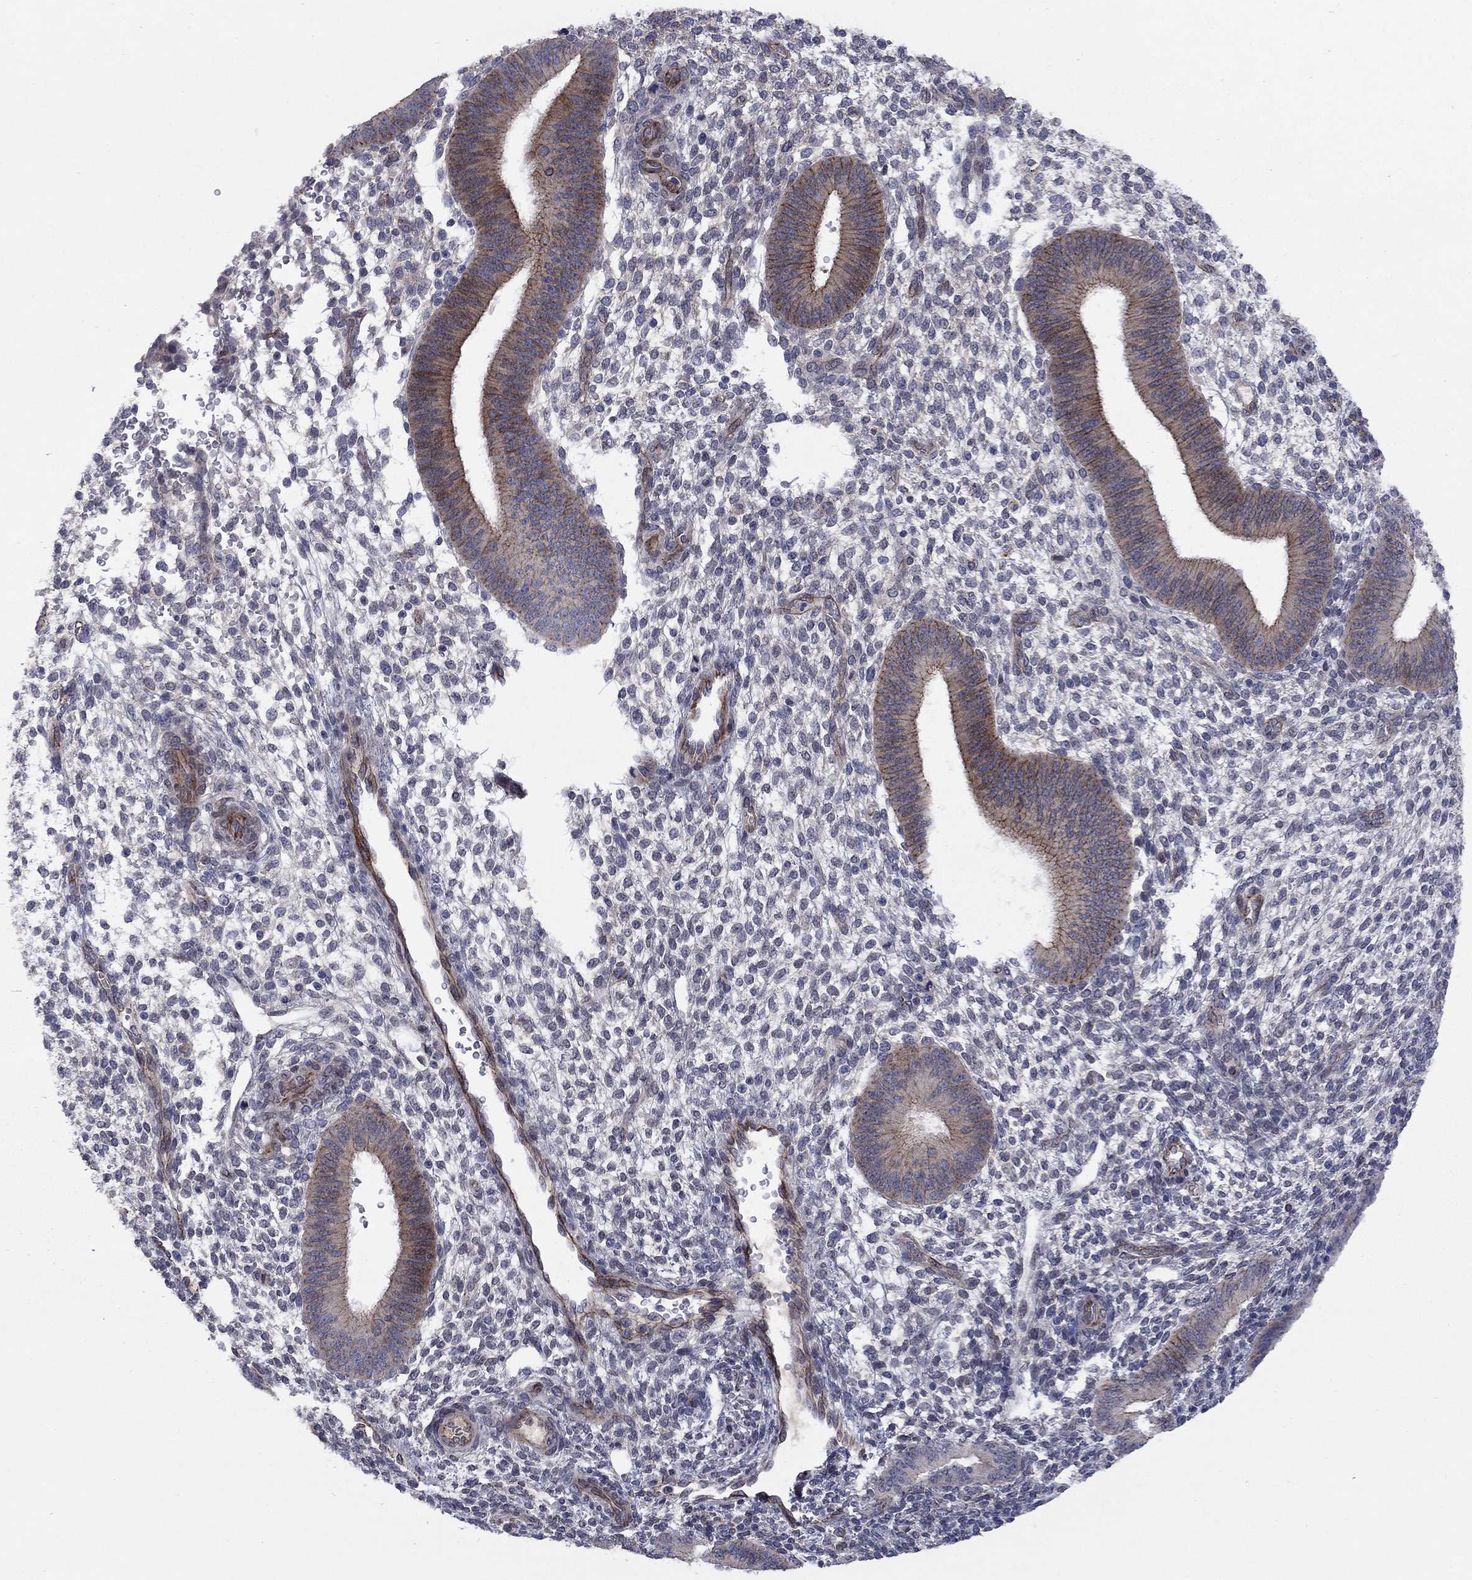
{"staining": {"intensity": "negative", "quantity": "none", "location": "none"}, "tissue": "endometrium", "cell_type": "Cells in endometrial stroma", "image_type": "normal", "snomed": [{"axis": "morphology", "description": "Normal tissue, NOS"}, {"axis": "topography", "description": "Endometrium"}], "caption": "Histopathology image shows no protein positivity in cells in endometrial stroma of benign endometrium.", "gene": "EMC9", "patient": {"sex": "female", "age": 39}}